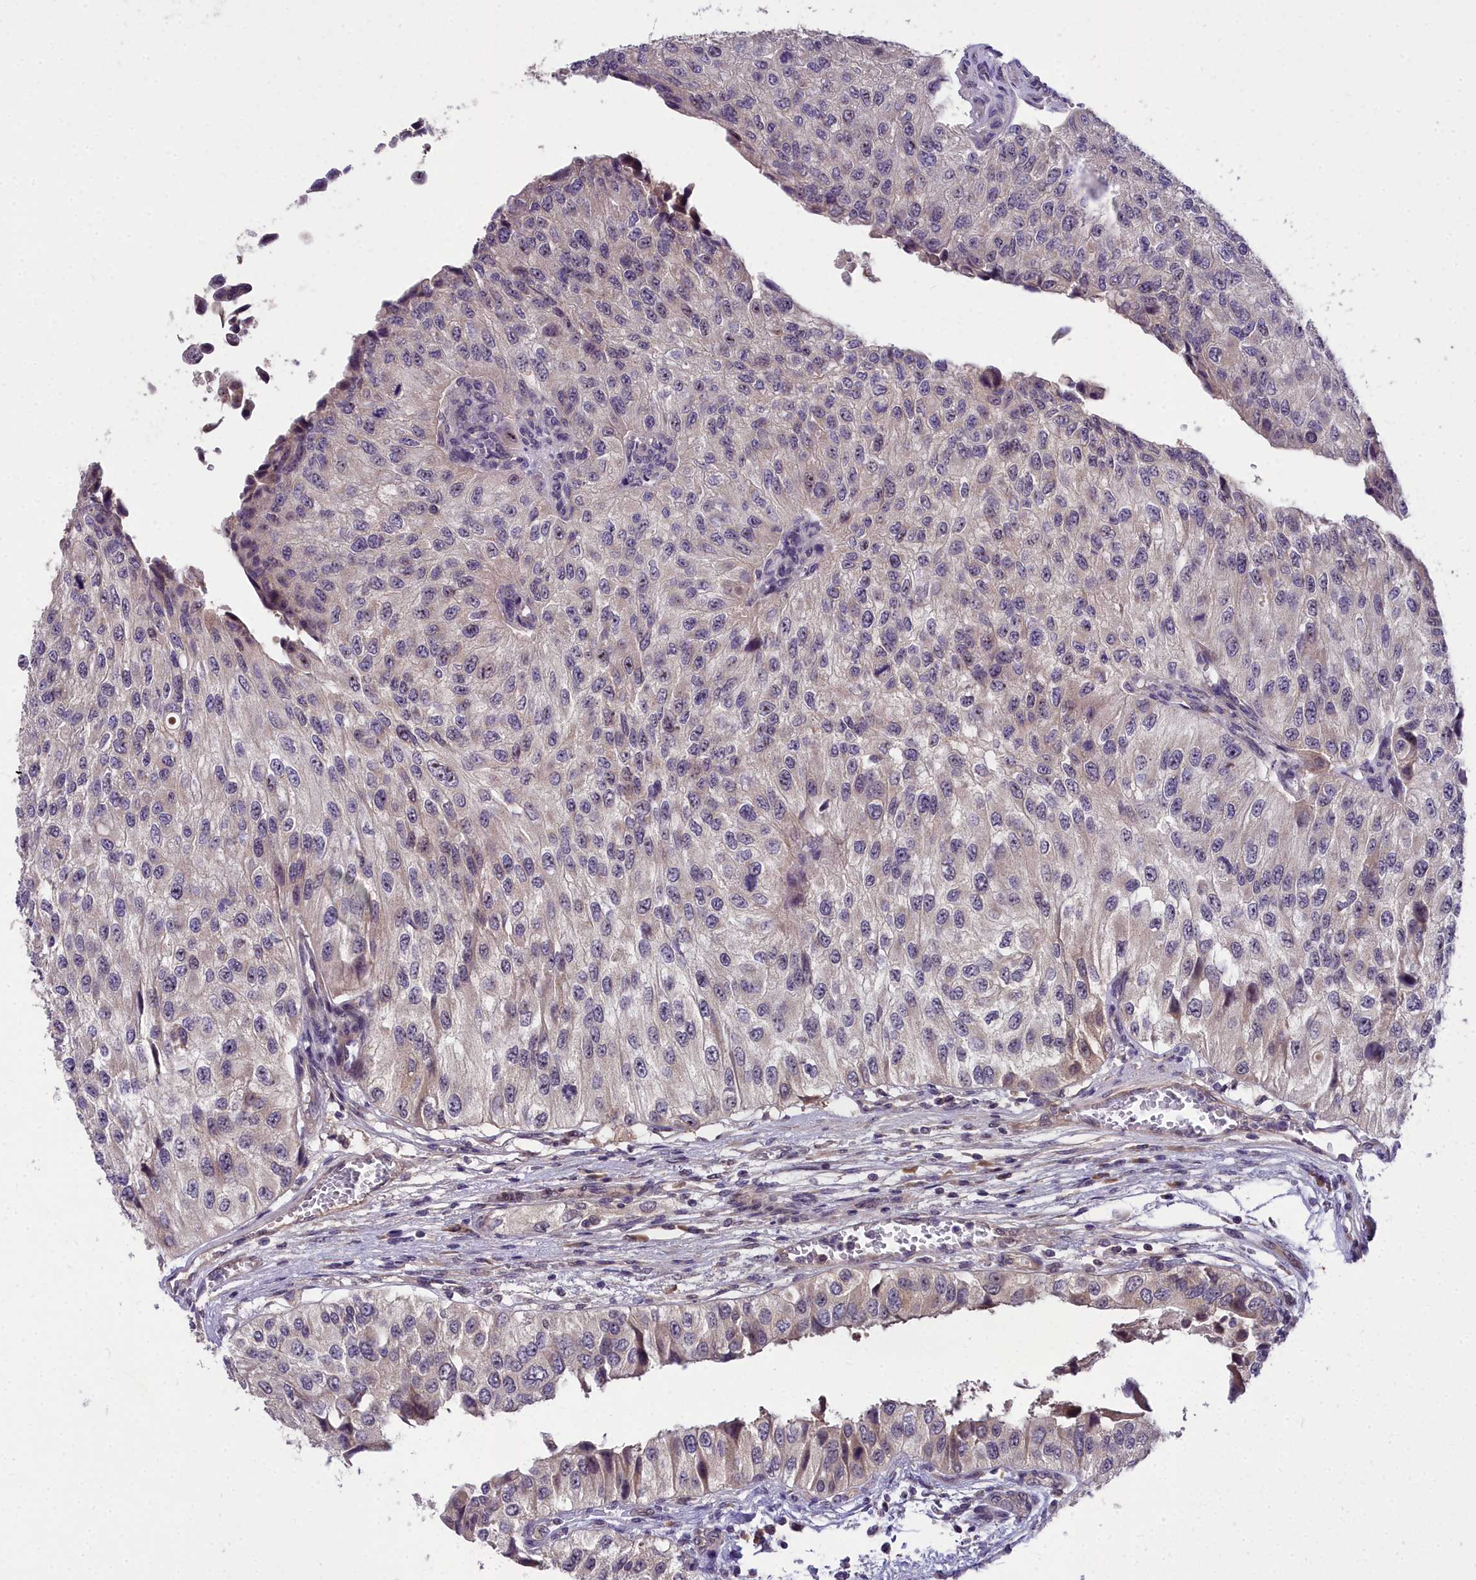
{"staining": {"intensity": "weak", "quantity": "<25%", "location": "cytoplasmic/membranous"}, "tissue": "urothelial cancer", "cell_type": "Tumor cells", "image_type": "cancer", "snomed": [{"axis": "morphology", "description": "Urothelial carcinoma, High grade"}, {"axis": "topography", "description": "Kidney"}, {"axis": "topography", "description": "Urinary bladder"}], "caption": "Micrograph shows no protein positivity in tumor cells of urothelial cancer tissue.", "gene": "ZNF333", "patient": {"sex": "male", "age": 77}}